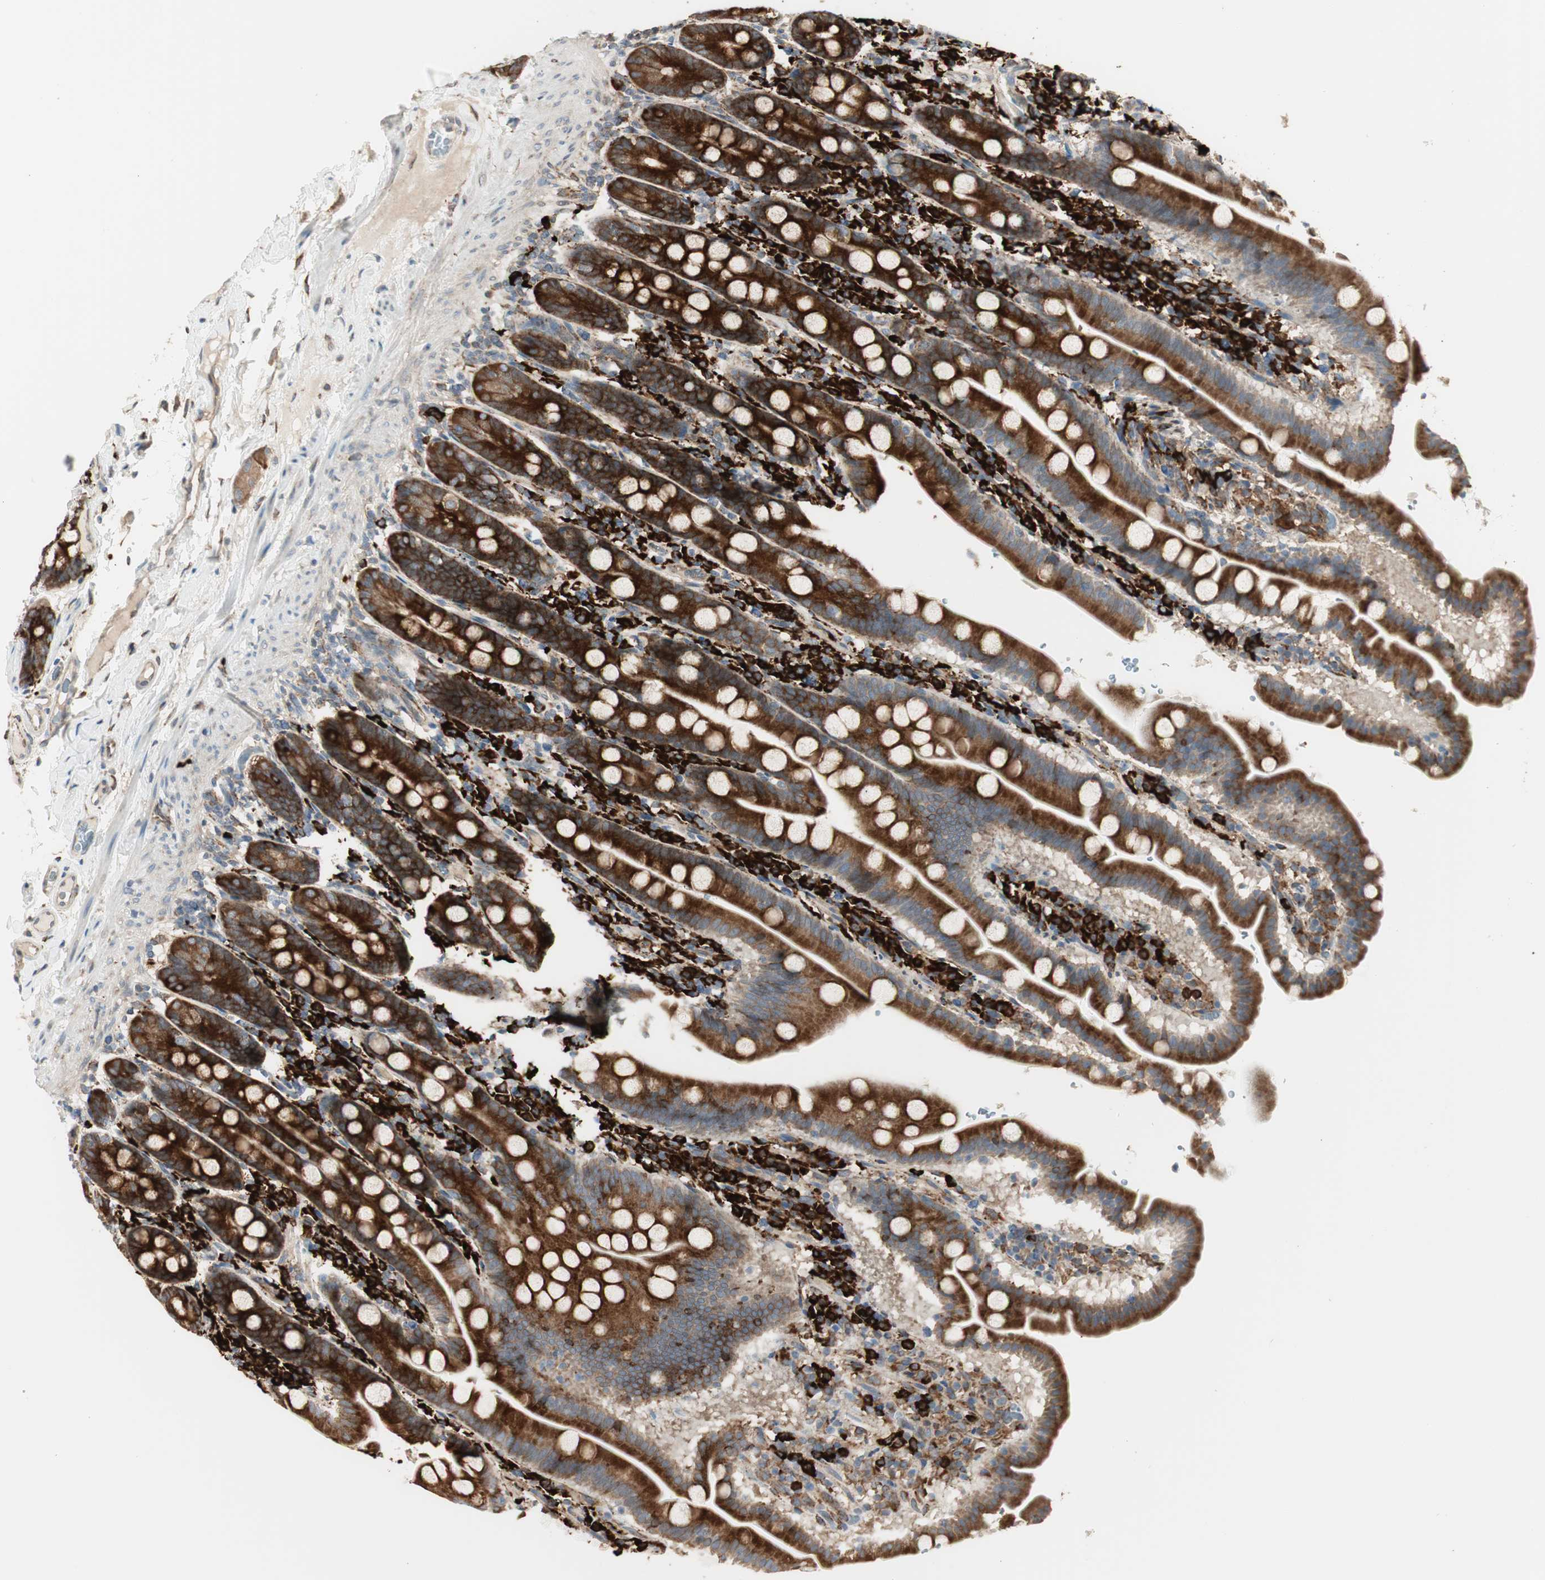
{"staining": {"intensity": "strong", "quantity": ">75%", "location": "cytoplasmic/membranous"}, "tissue": "duodenum", "cell_type": "Glandular cells", "image_type": "normal", "snomed": [{"axis": "morphology", "description": "Normal tissue, NOS"}, {"axis": "topography", "description": "Duodenum"}], "caption": "About >75% of glandular cells in unremarkable human duodenum demonstrate strong cytoplasmic/membranous protein expression as visualized by brown immunohistochemical staining.", "gene": "HSP90B1", "patient": {"sex": "male", "age": 50}}